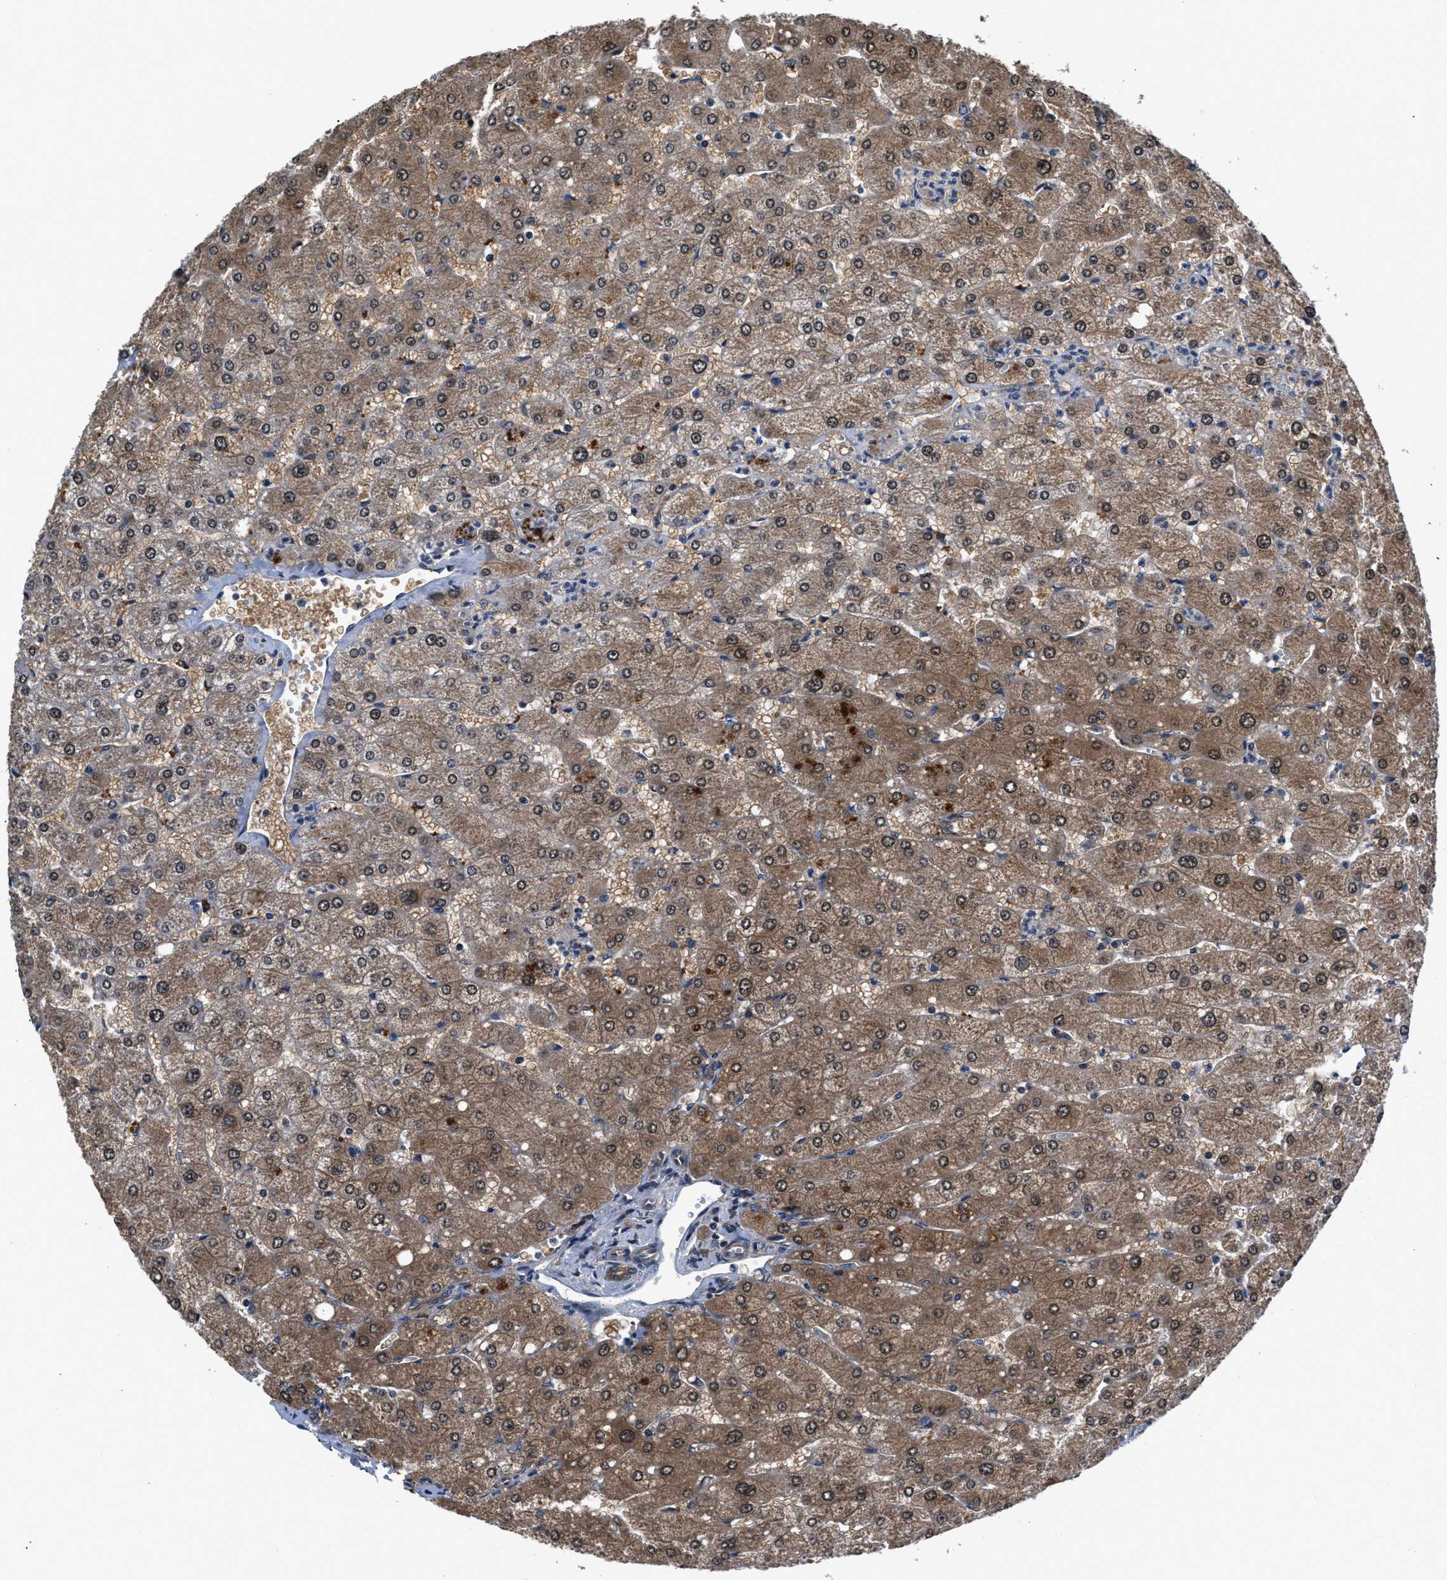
{"staining": {"intensity": "moderate", "quantity": ">75%", "location": "cytoplasmic/membranous"}, "tissue": "liver", "cell_type": "Cholangiocytes", "image_type": "normal", "snomed": [{"axis": "morphology", "description": "Normal tissue, NOS"}, {"axis": "topography", "description": "Liver"}], "caption": "Liver stained with a brown dye demonstrates moderate cytoplasmic/membranous positive staining in approximately >75% of cholangiocytes.", "gene": "PRPSAP2", "patient": {"sex": "male", "age": 55}}